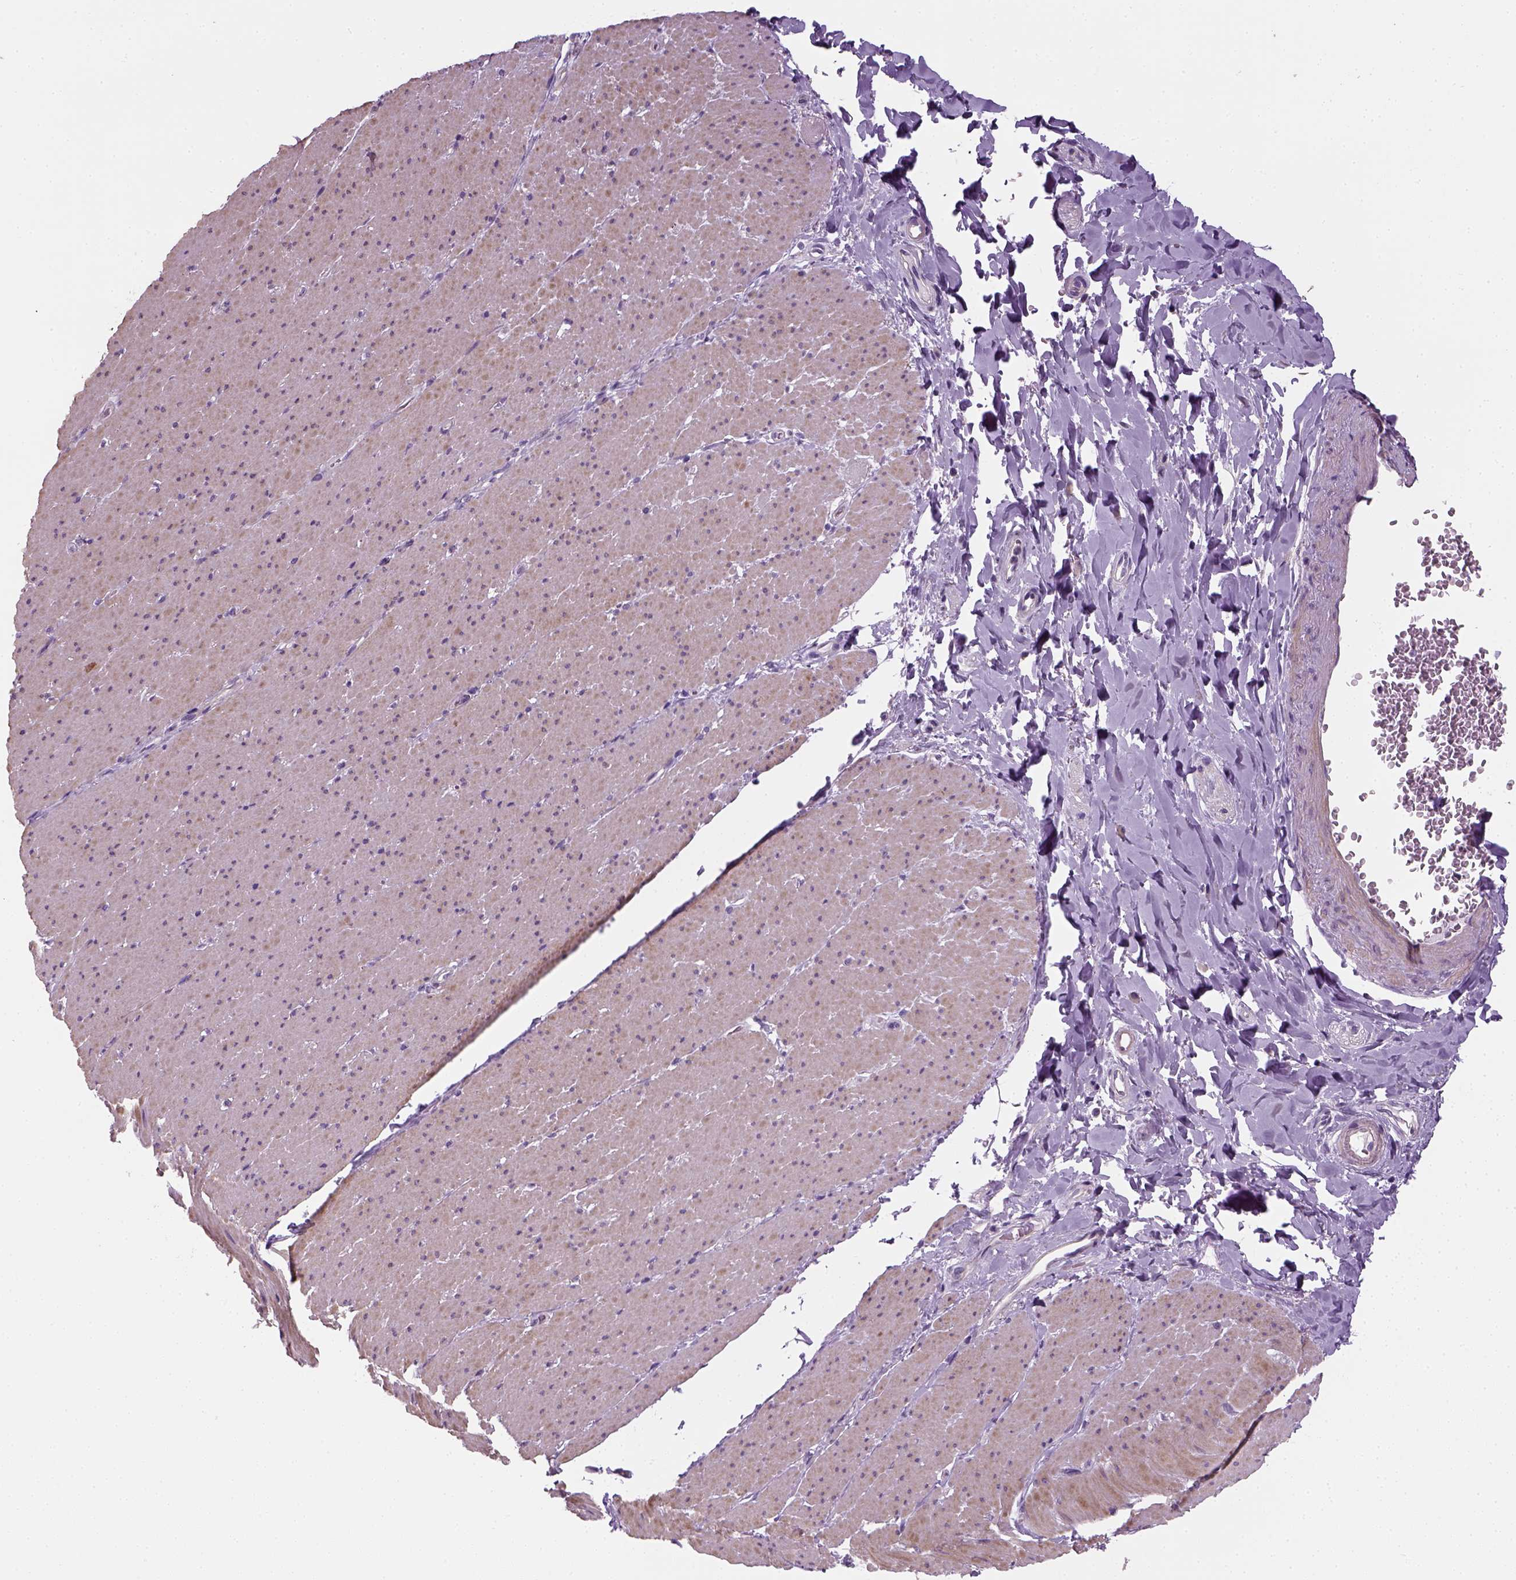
{"staining": {"intensity": "weak", "quantity": ">75%", "location": "cytoplasmic/membranous"}, "tissue": "smooth muscle", "cell_type": "Smooth muscle cells", "image_type": "normal", "snomed": [{"axis": "morphology", "description": "Normal tissue, NOS"}, {"axis": "topography", "description": "Smooth muscle"}, {"axis": "topography", "description": "Rectum"}], "caption": "About >75% of smooth muscle cells in benign human smooth muscle exhibit weak cytoplasmic/membranous protein expression as visualized by brown immunohistochemical staining.", "gene": "ELOVL3", "patient": {"sex": "male", "age": 53}}